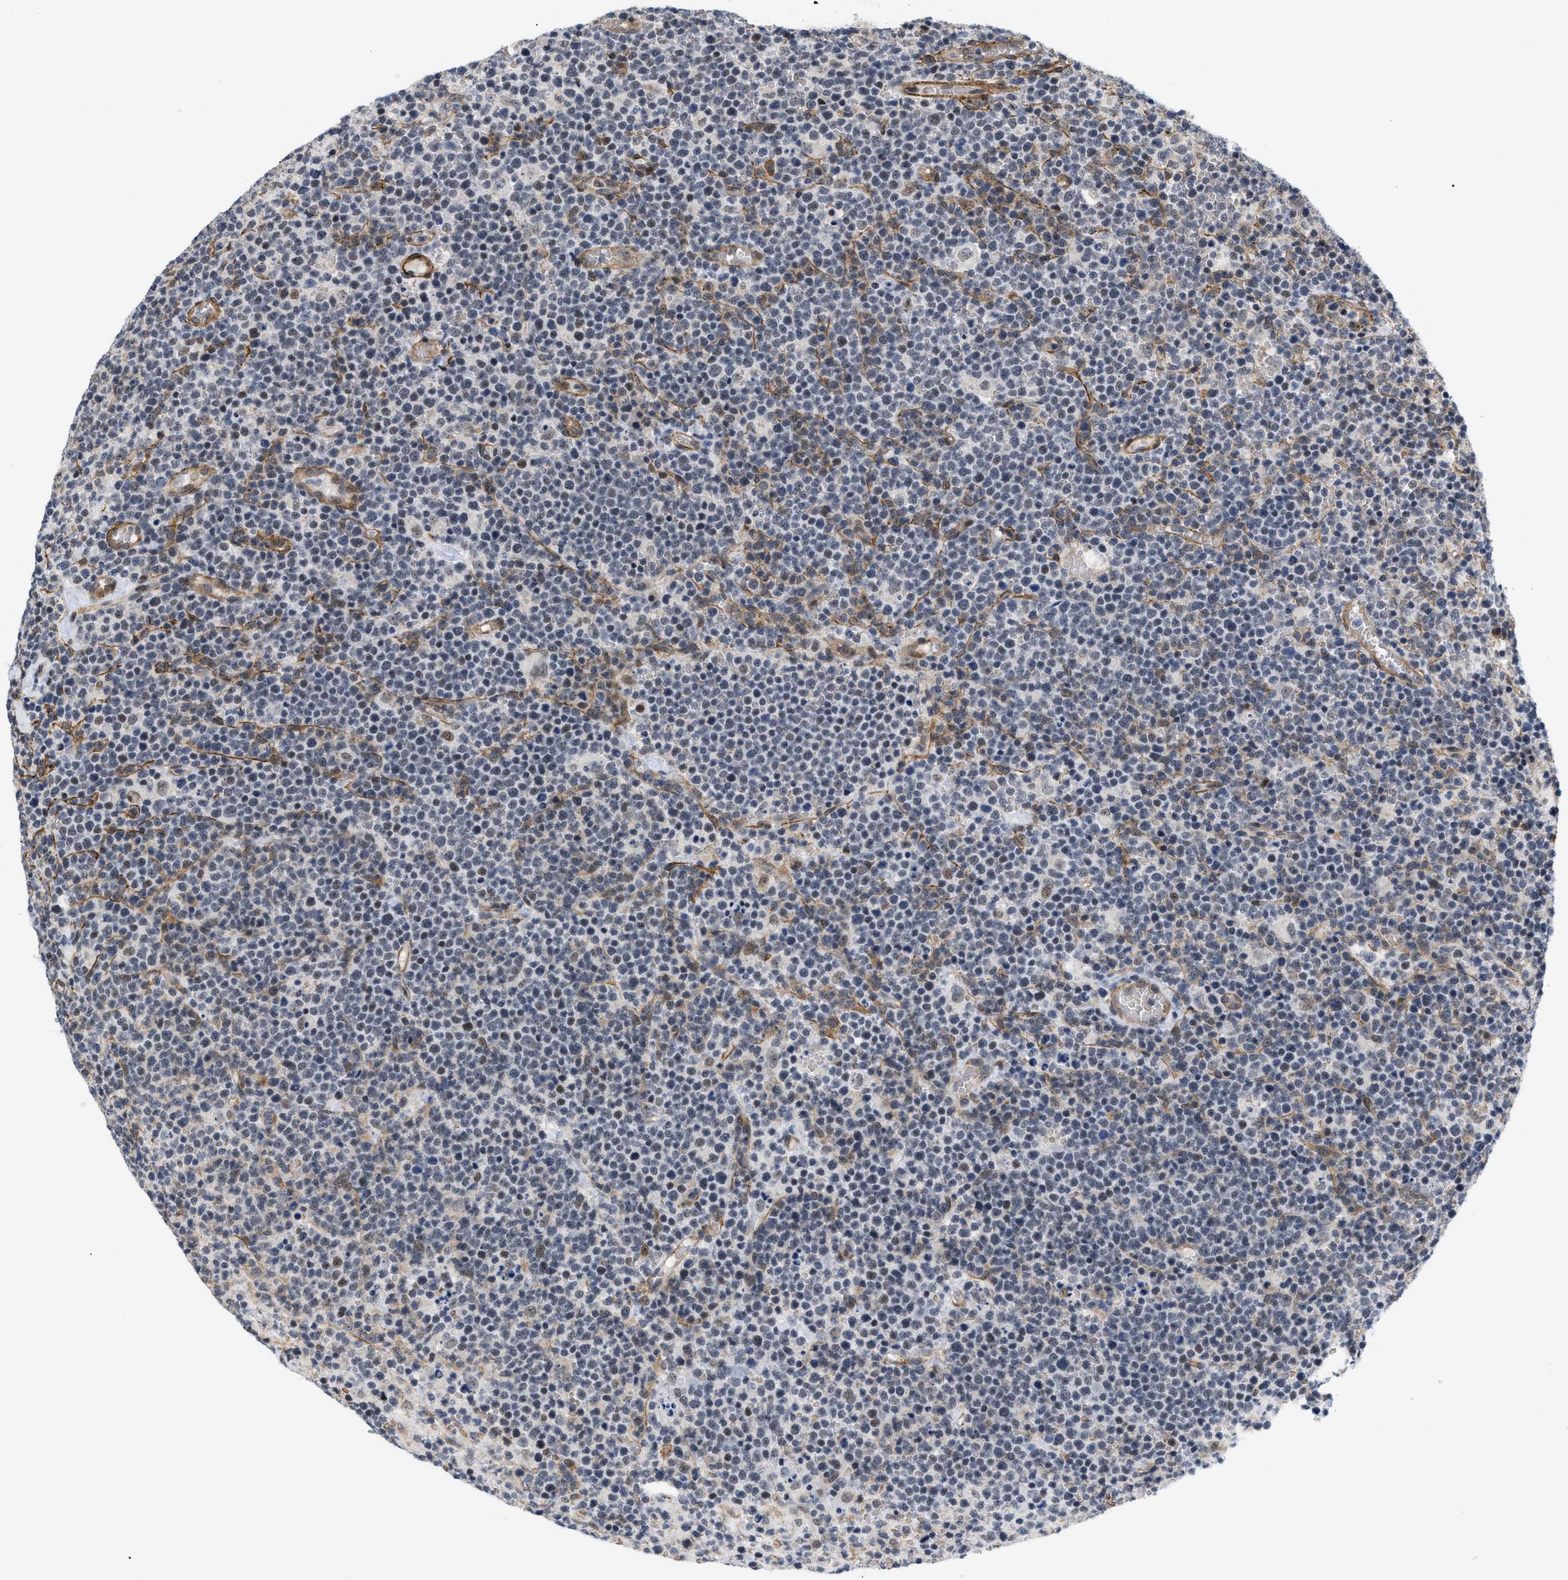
{"staining": {"intensity": "weak", "quantity": "<25%", "location": "nuclear"}, "tissue": "lymphoma", "cell_type": "Tumor cells", "image_type": "cancer", "snomed": [{"axis": "morphology", "description": "Malignant lymphoma, non-Hodgkin's type, High grade"}, {"axis": "topography", "description": "Lymph node"}], "caption": "IHC of human lymphoma demonstrates no expression in tumor cells. (Brightfield microscopy of DAB (3,3'-diaminobenzidine) immunohistochemistry (IHC) at high magnification).", "gene": "GPRASP2", "patient": {"sex": "male", "age": 61}}